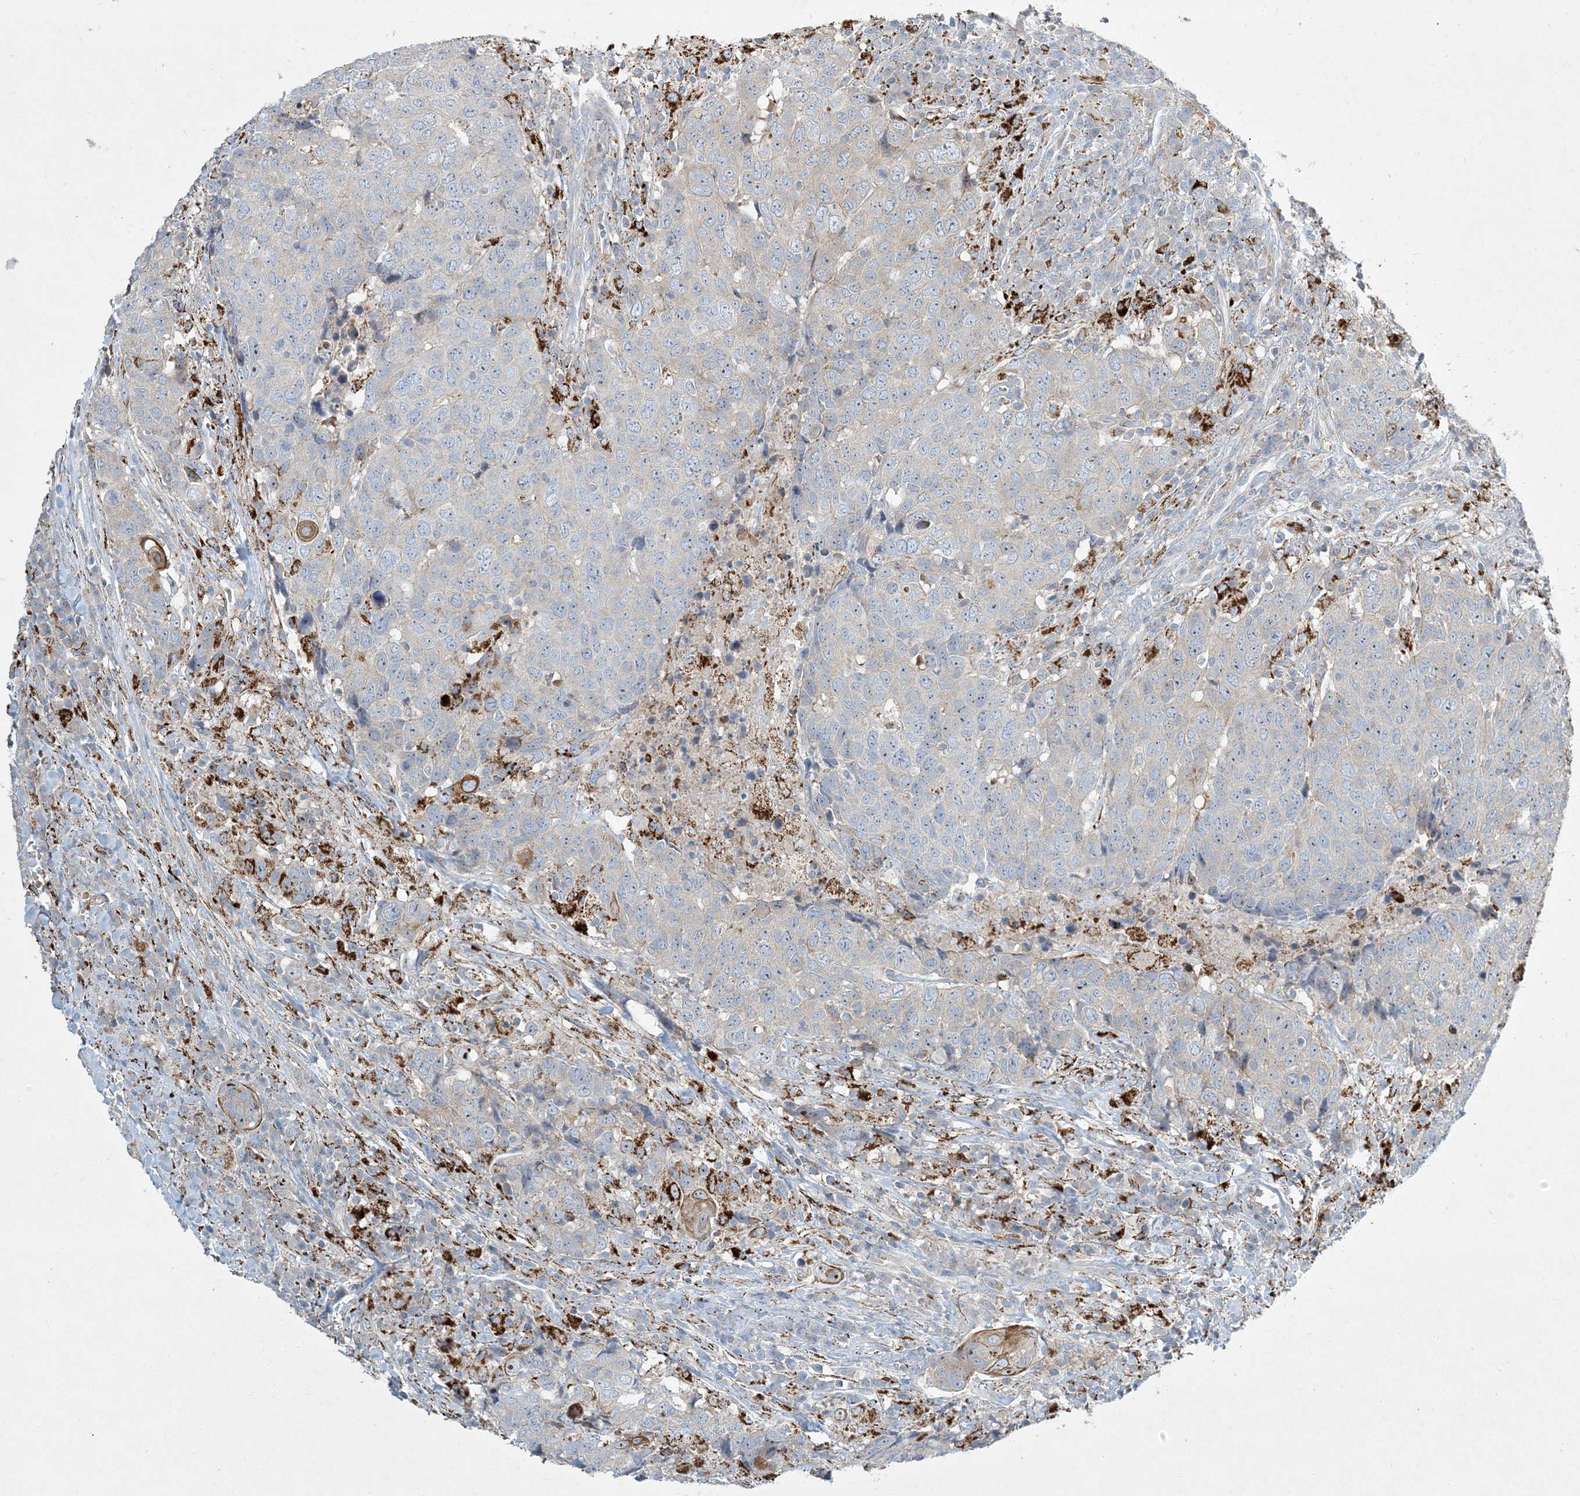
{"staining": {"intensity": "weak", "quantity": "<25%", "location": "cytoplasmic/membranous"}, "tissue": "head and neck cancer", "cell_type": "Tumor cells", "image_type": "cancer", "snomed": [{"axis": "morphology", "description": "Squamous cell carcinoma, NOS"}, {"axis": "topography", "description": "Head-Neck"}], "caption": "A high-resolution histopathology image shows immunohistochemistry staining of squamous cell carcinoma (head and neck), which demonstrates no significant staining in tumor cells.", "gene": "LTN1", "patient": {"sex": "male", "age": 66}}